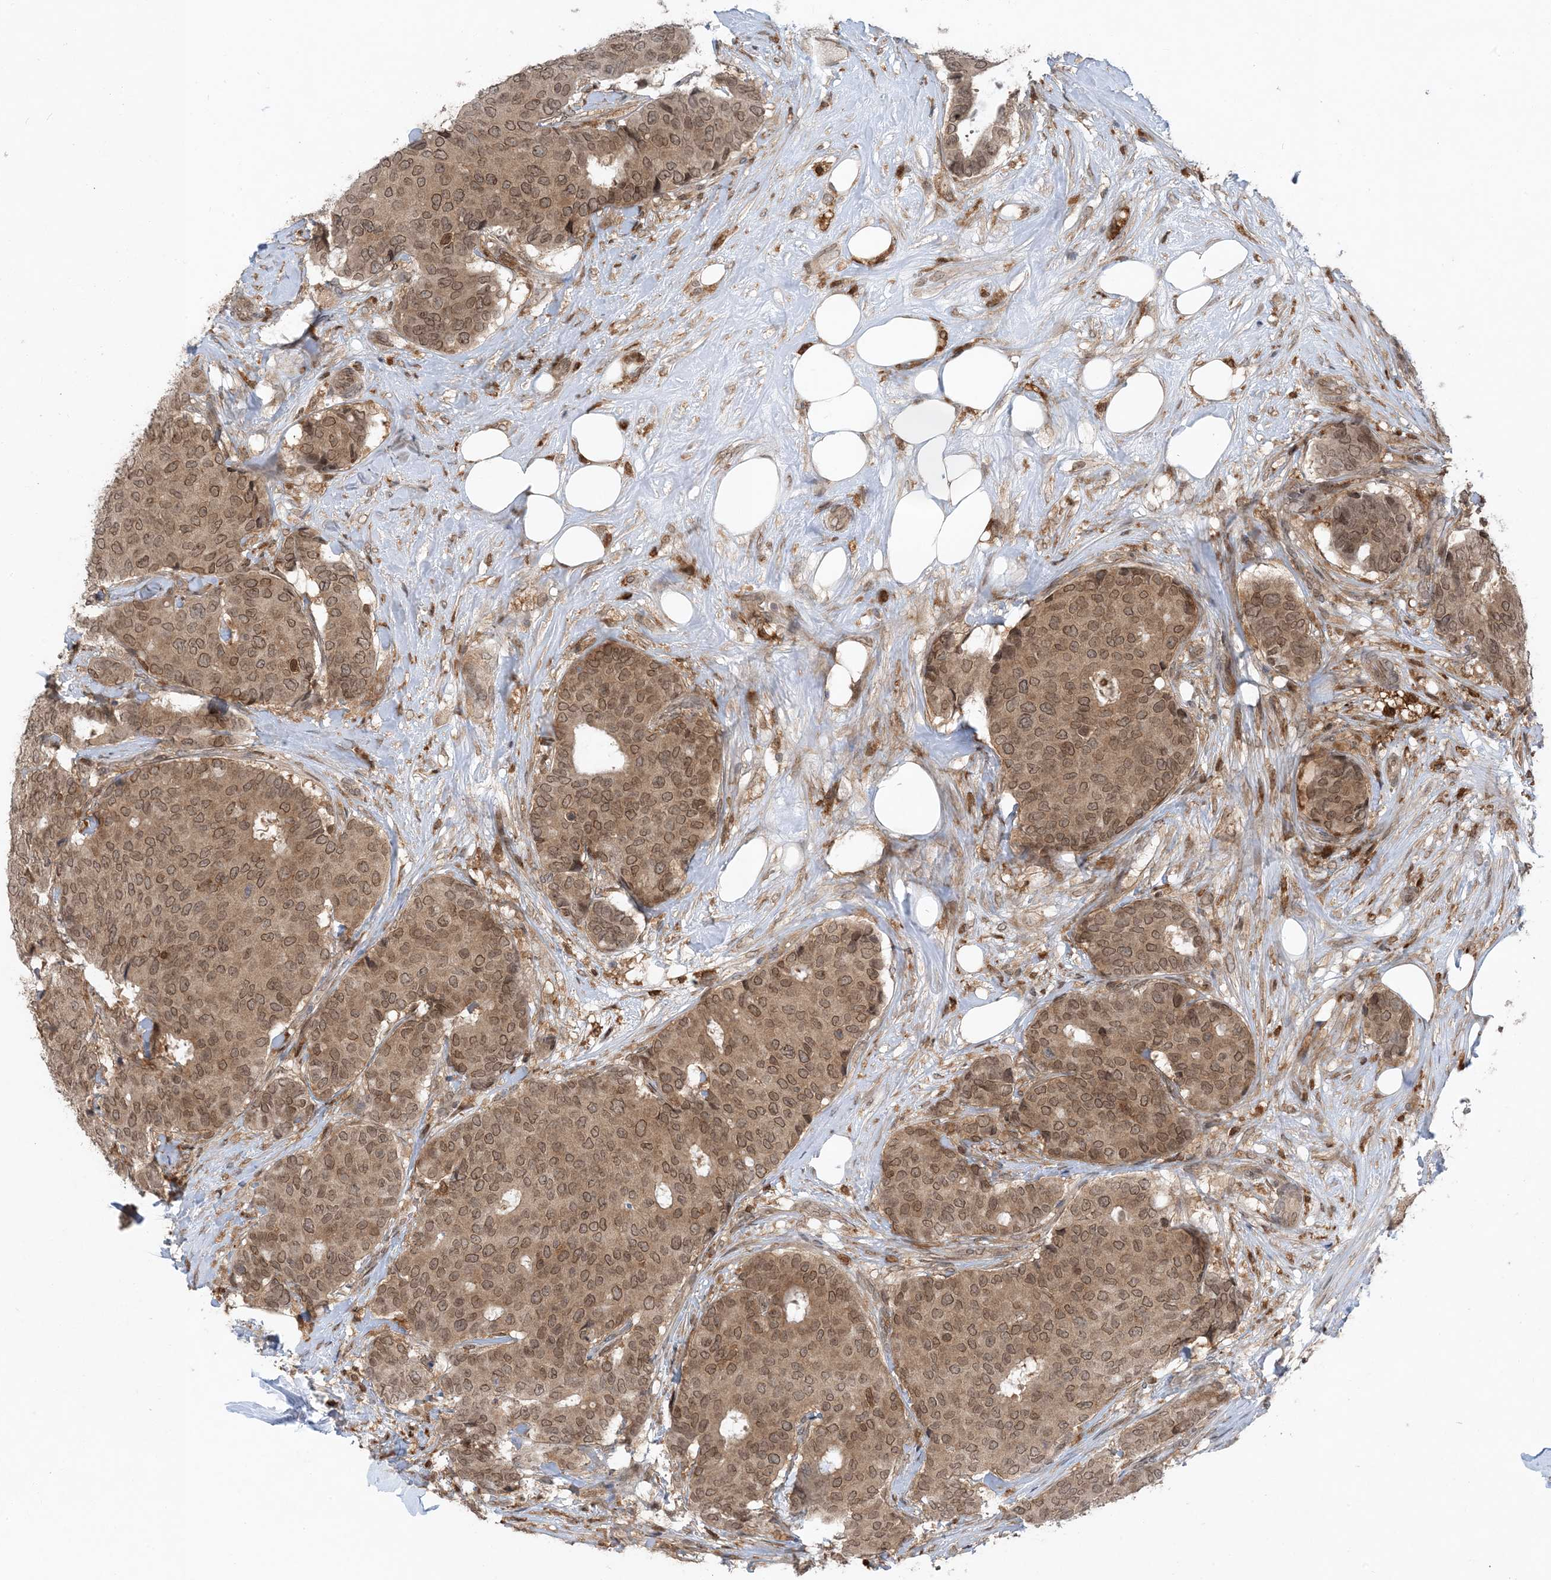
{"staining": {"intensity": "moderate", "quantity": ">75%", "location": "cytoplasmic/membranous,nuclear"}, "tissue": "breast cancer", "cell_type": "Tumor cells", "image_type": "cancer", "snomed": [{"axis": "morphology", "description": "Duct carcinoma"}, {"axis": "topography", "description": "Breast"}], "caption": "Immunohistochemical staining of breast intraductal carcinoma reveals medium levels of moderate cytoplasmic/membranous and nuclear staining in about >75% of tumor cells.", "gene": "NAGK", "patient": {"sex": "female", "age": 75}}